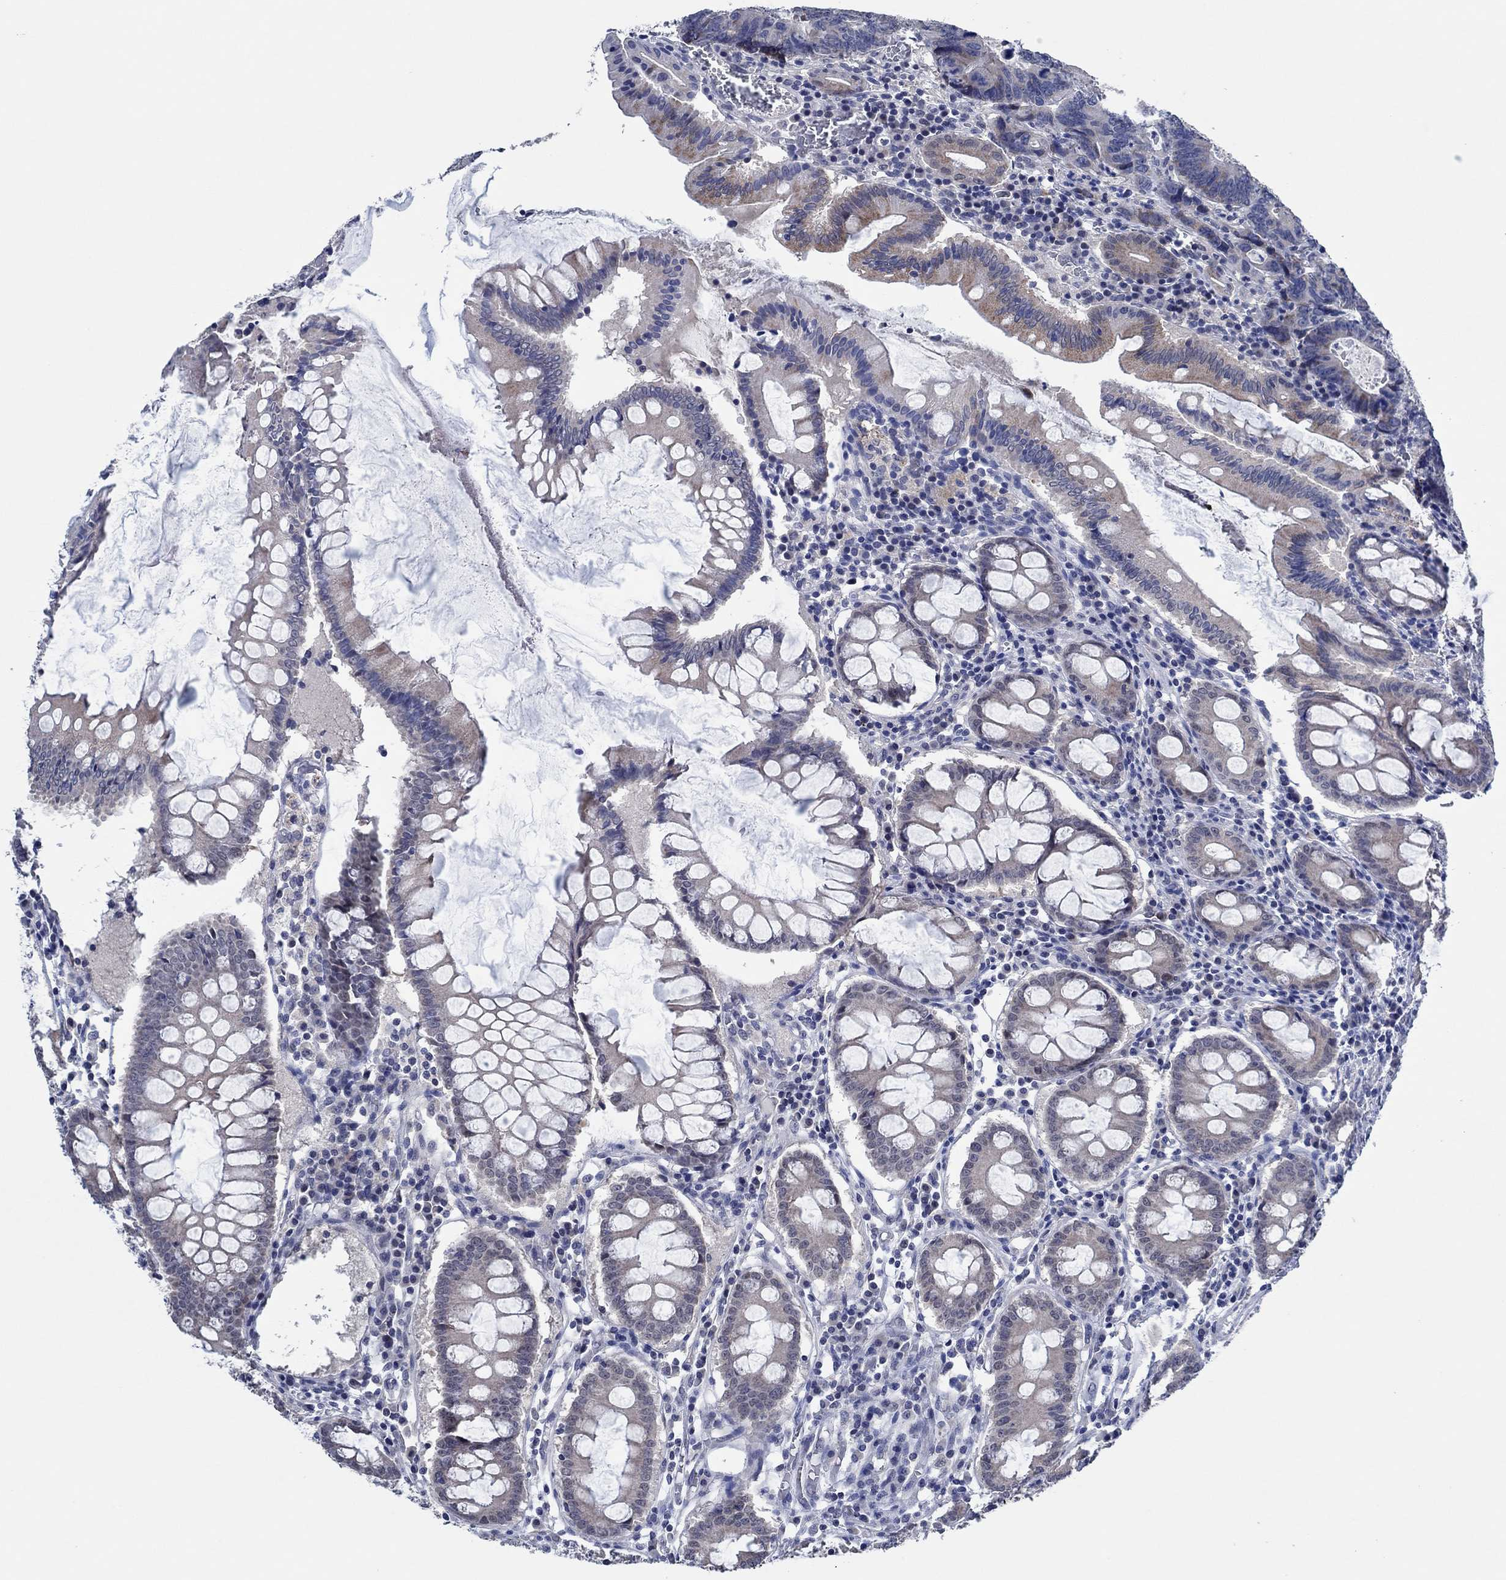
{"staining": {"intensity": "moderate", "quantity": "<25%", "location": "cytoplasmic/membranous"}, "tissue": "colorectal cancer", "cell_type": "Tumor cells", "image_type": "cancer", "snomed": [{"axis": "morphology", "description": "Adenocarcinoma, NOS"}, {"axis": "topography", "description": "Colon"}], "caption": "Colorectal cancer (adenocarcinoma) was stained to show a protein in brown. There is low levels of moderate cytoplasmic/membranous staining in about <25% of tumor cells.", "gene": "PRRT3", "patient": {"sex": "female", "age": 82}}